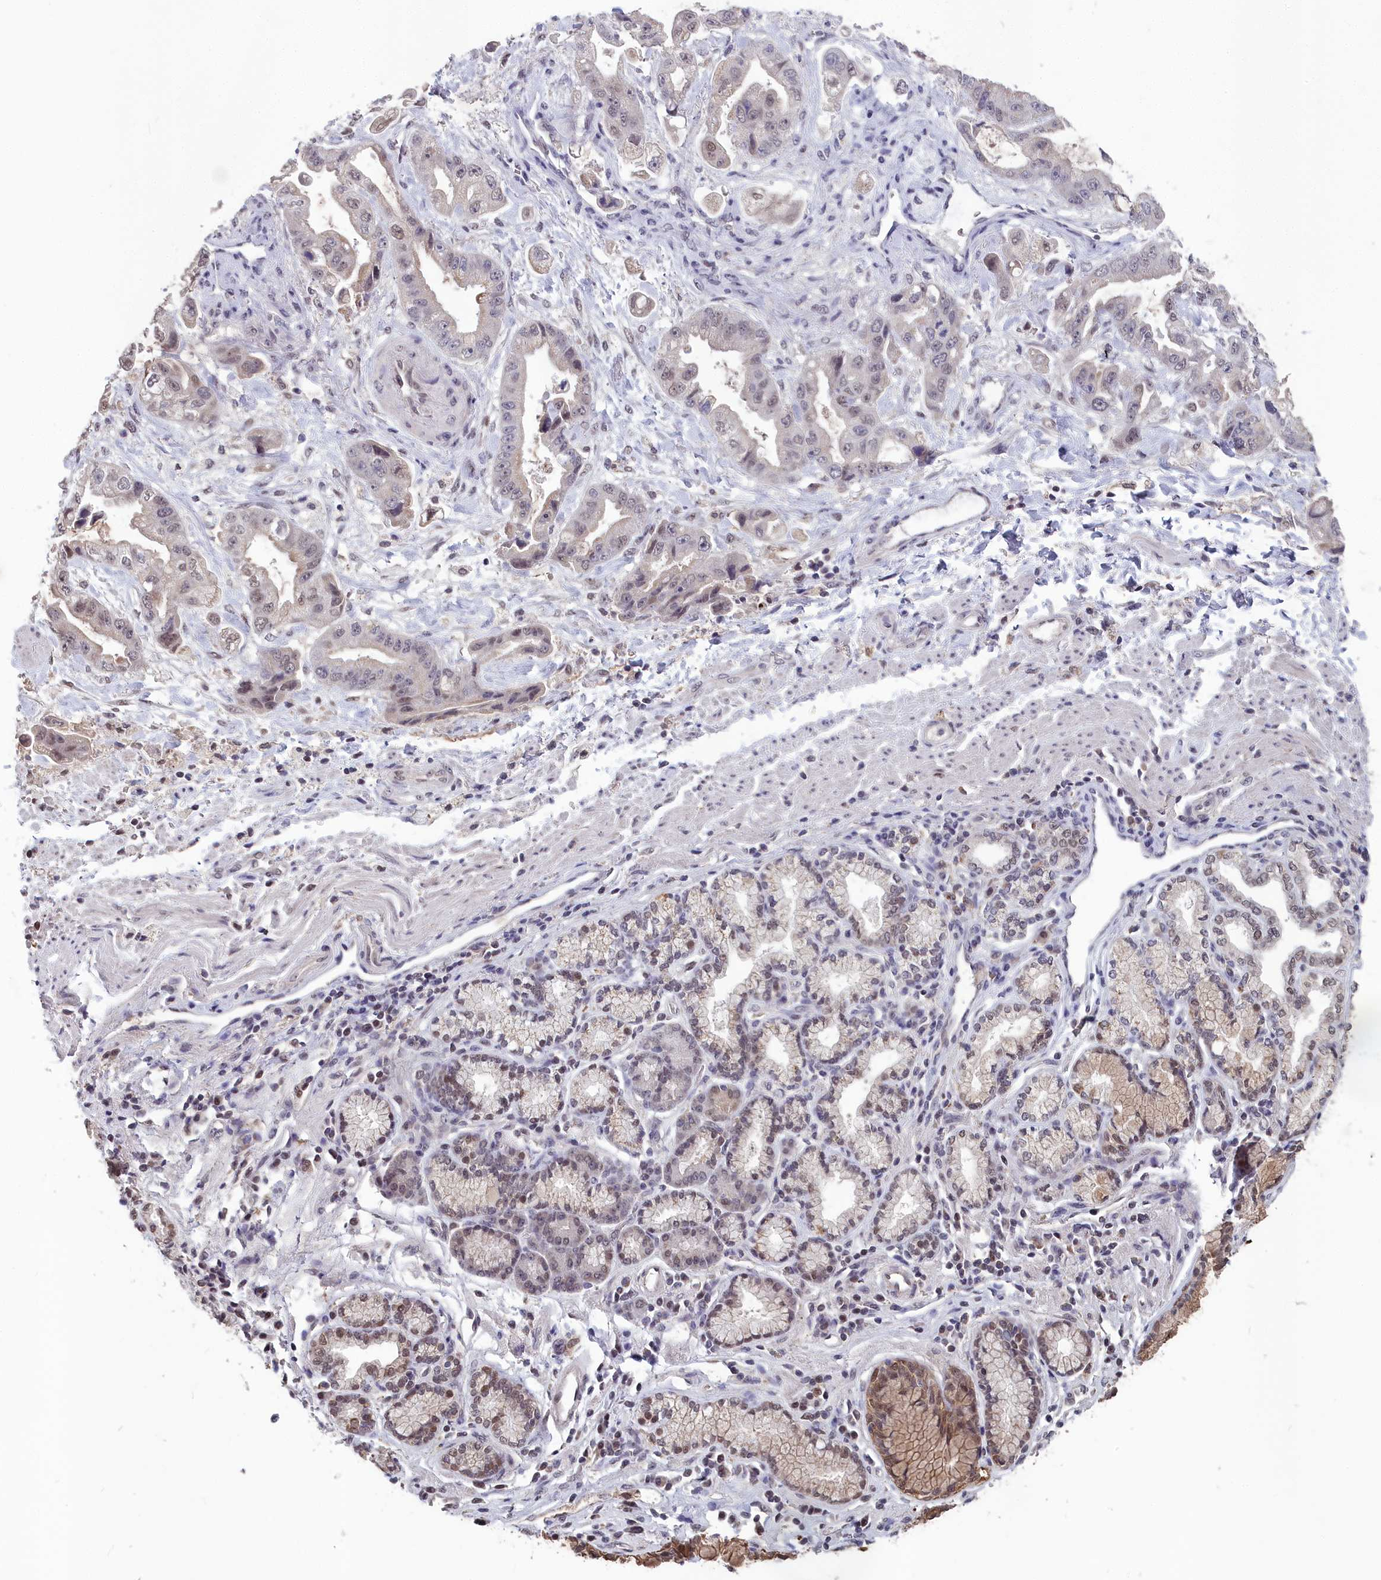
{"staining": {"intensity": "weak", "quantity": "25%-75%", "location": "nuclear"}, "tissue": "stomach cancer", "cell_type": "Tumor cells", "image_type": "cancer", "snomed": [{"axis": "morphology", "description": "Adenocarcinoma, NOS"}, {"axis": "topography", "description": "Stomach"}], "caption": "Immunohistochemical staining of human adenocarcinoma (stomach) displays weak nuclear protein staining in approximately 25%-75% of tumor cells.", "gene": "MT-CO3", "patient": {"sex": "male", "age": 62}}